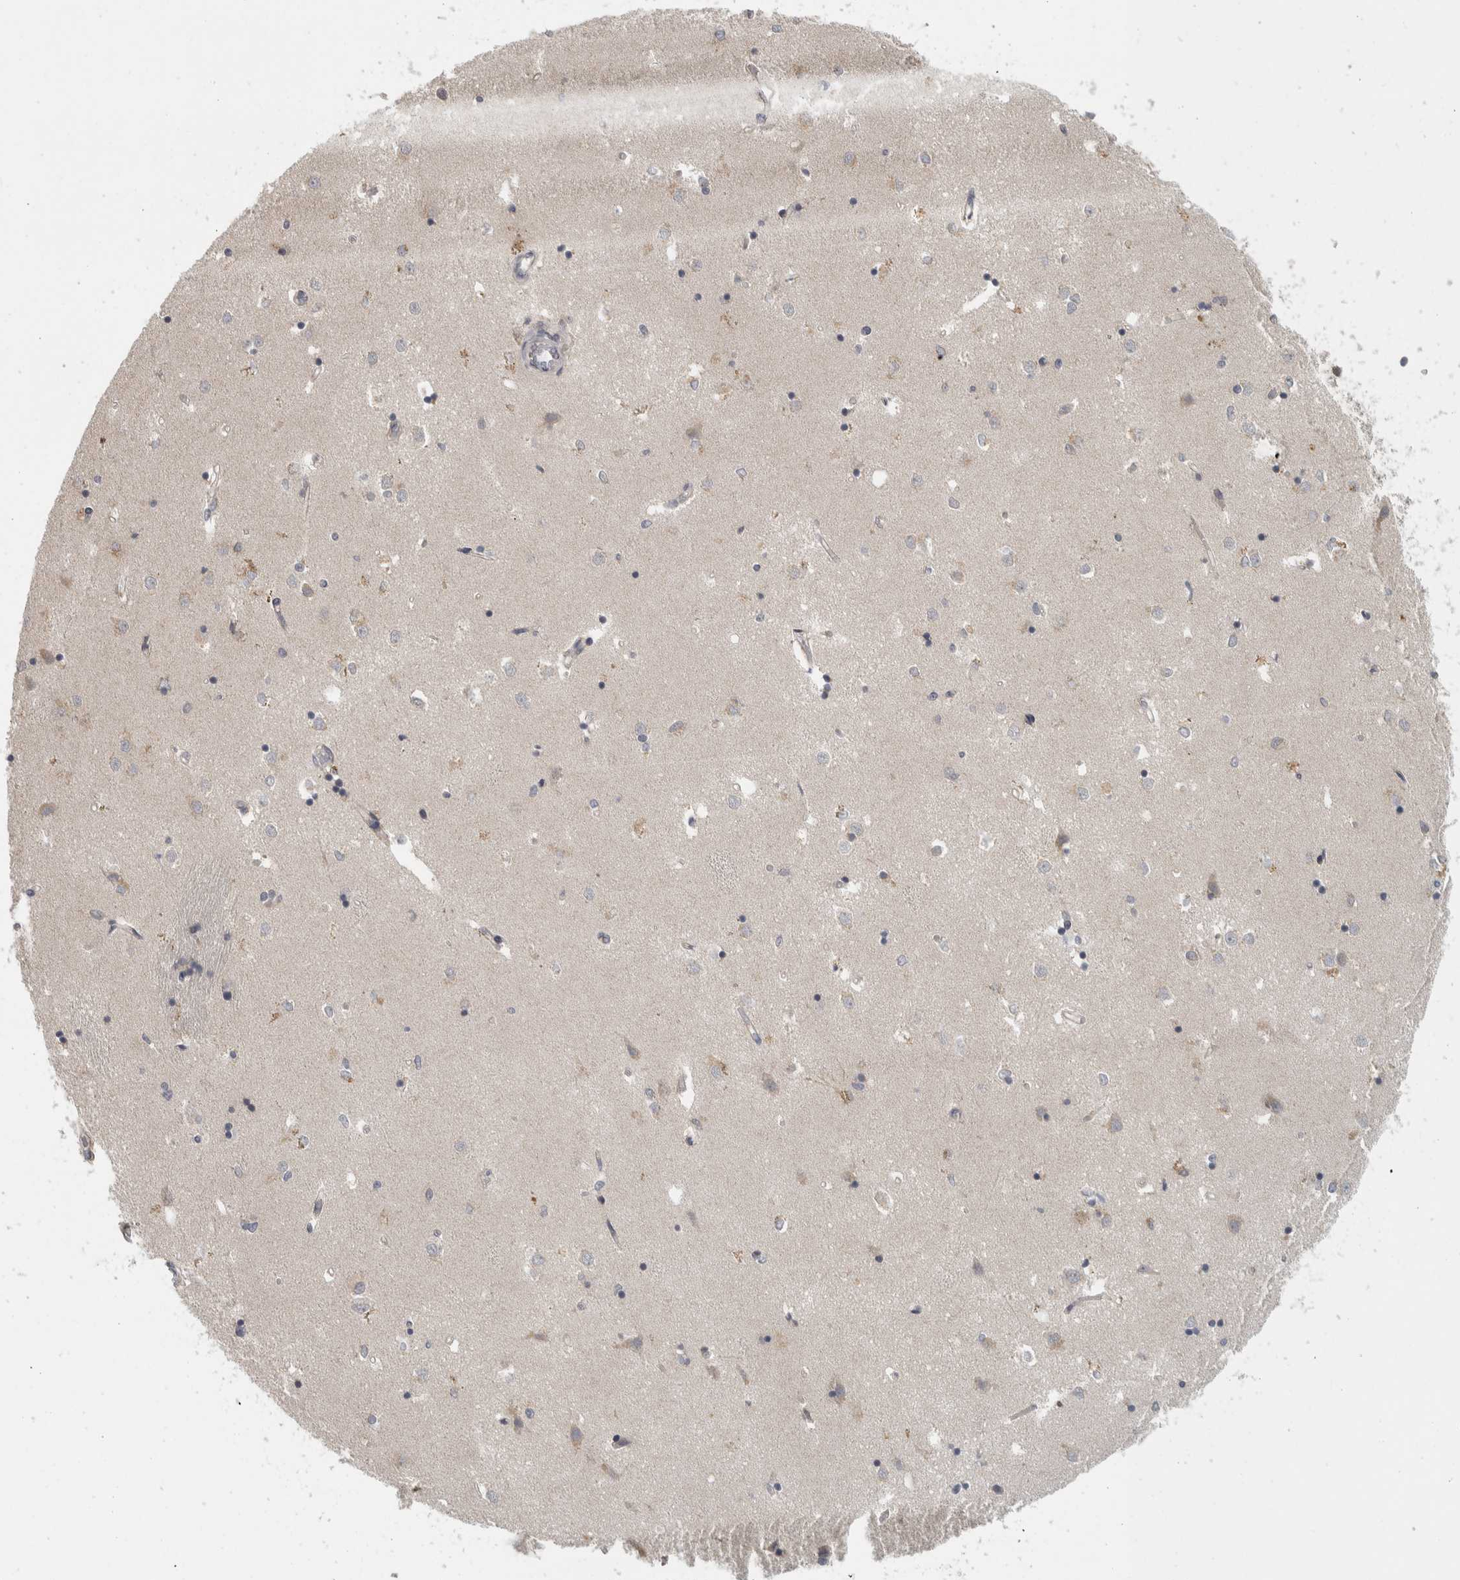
{"staining": {"intensity": "negative", "quantity": "none", "location": "none"}, "tissue": "caudate", "cell_type": "Glial cells", "image_type": "normal", "snomed": [{"axis": "morphology", "description": "Normal tissue, NOS"}, {"axis": "topography", "description": "Lateral ventricle wall"}], "caption": "The photomicrograph exhibits no staining of glial cells in normal caudate.", "gene": "AFP", "patient": {"sex": "male", "age": 45}}